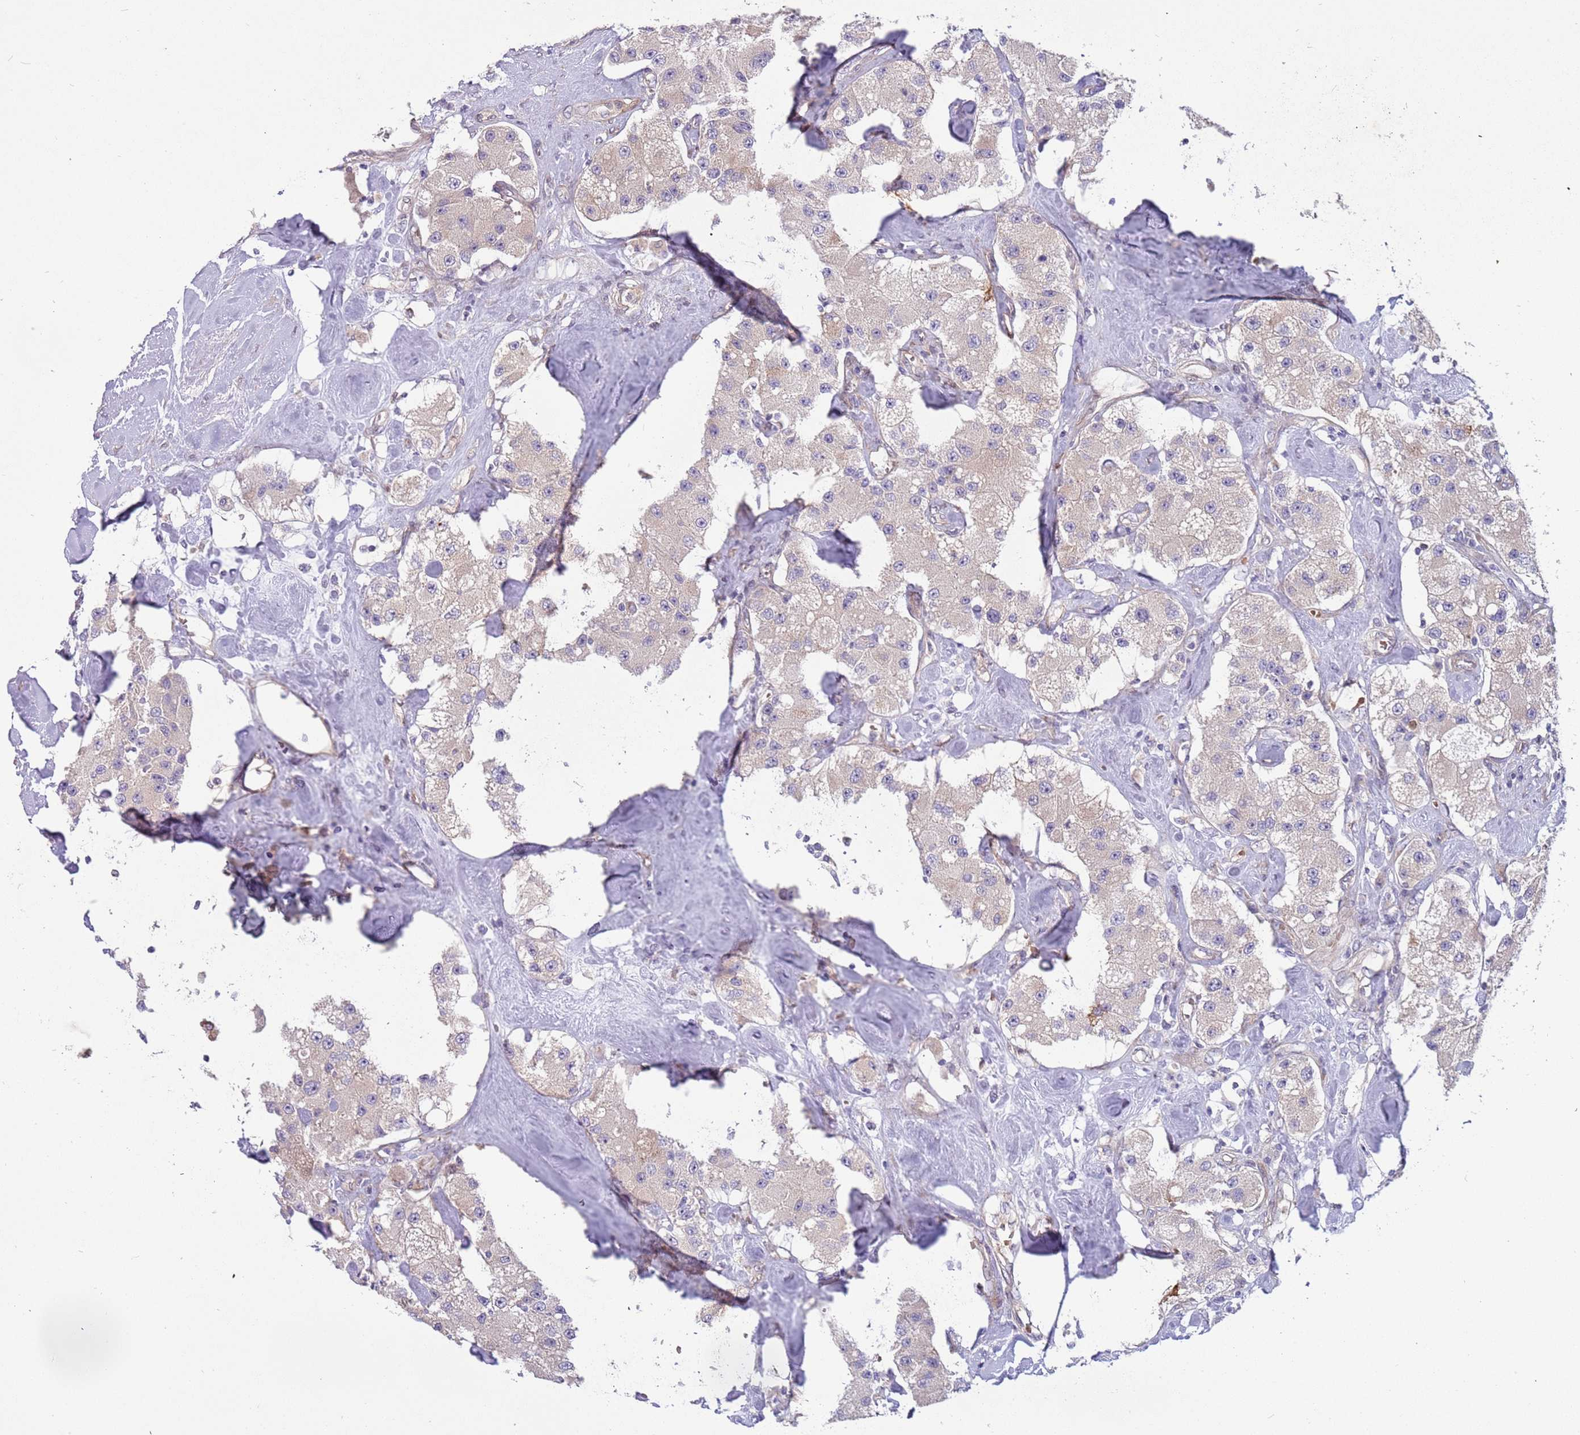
{"staining": {"intensity": "negative", "quantity": "none", "location": "none"}, "tissue": "carcinoid", "cell_type": "Tumor cells", "image_type": "cancer", "snomed": [{"axis": "morphology", "description": "Carcinoid, malignant, NOS"}, {"axis": "topography", "description": "Pancreas"}], "caption": "Micrograph shows no significant protein positivity in tumor cells of malignant carcinoid. (DAB (3,3'-diaminobenzidine) immunohistochemistry visualized using brightfield microscopy, high magnification).", "gene": "ITGB6", "patient": {"sex": "male", "age": 41}}